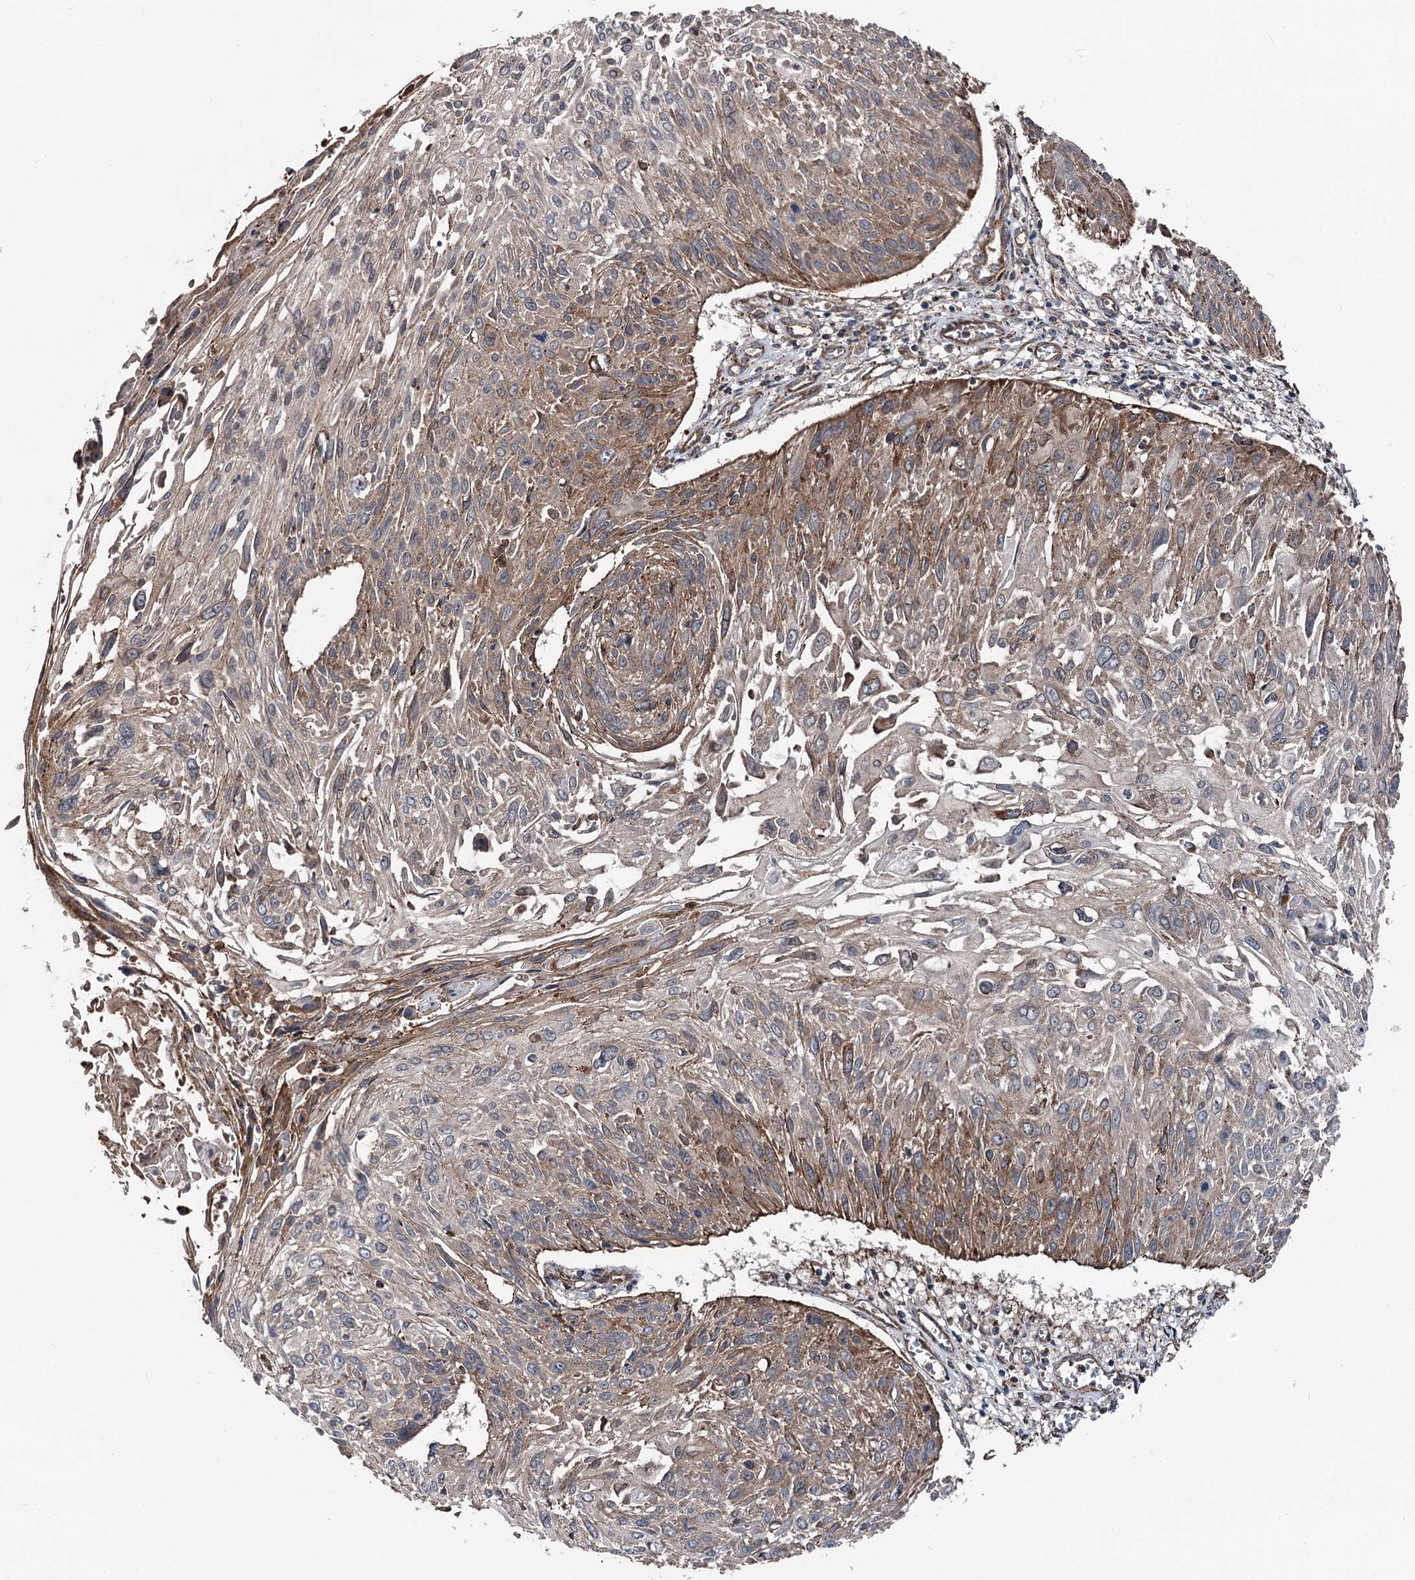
{"staining": {"intensity": "moderate", "quantity": "25%-75%", "location": "cytoplasmic/membranous"}, "tissue": "cervical cancer", "cell_type": "Tumor cells", "image_type": "cancer", "snomed": [{"axis": "morphology", "description": "Squamous cell carcinoma, NOS"}, {"axis": "topography", "description": "Cervix"}], "caption": "Human cervical squamous cell carcinoma stained with a brown dye reveals moderate cytoplasmic/membranous positive positivity in approximately 25%-75% of tumor cells.", "gene": "ITFG2", "patient": {"sex": "female", "age": 51}}